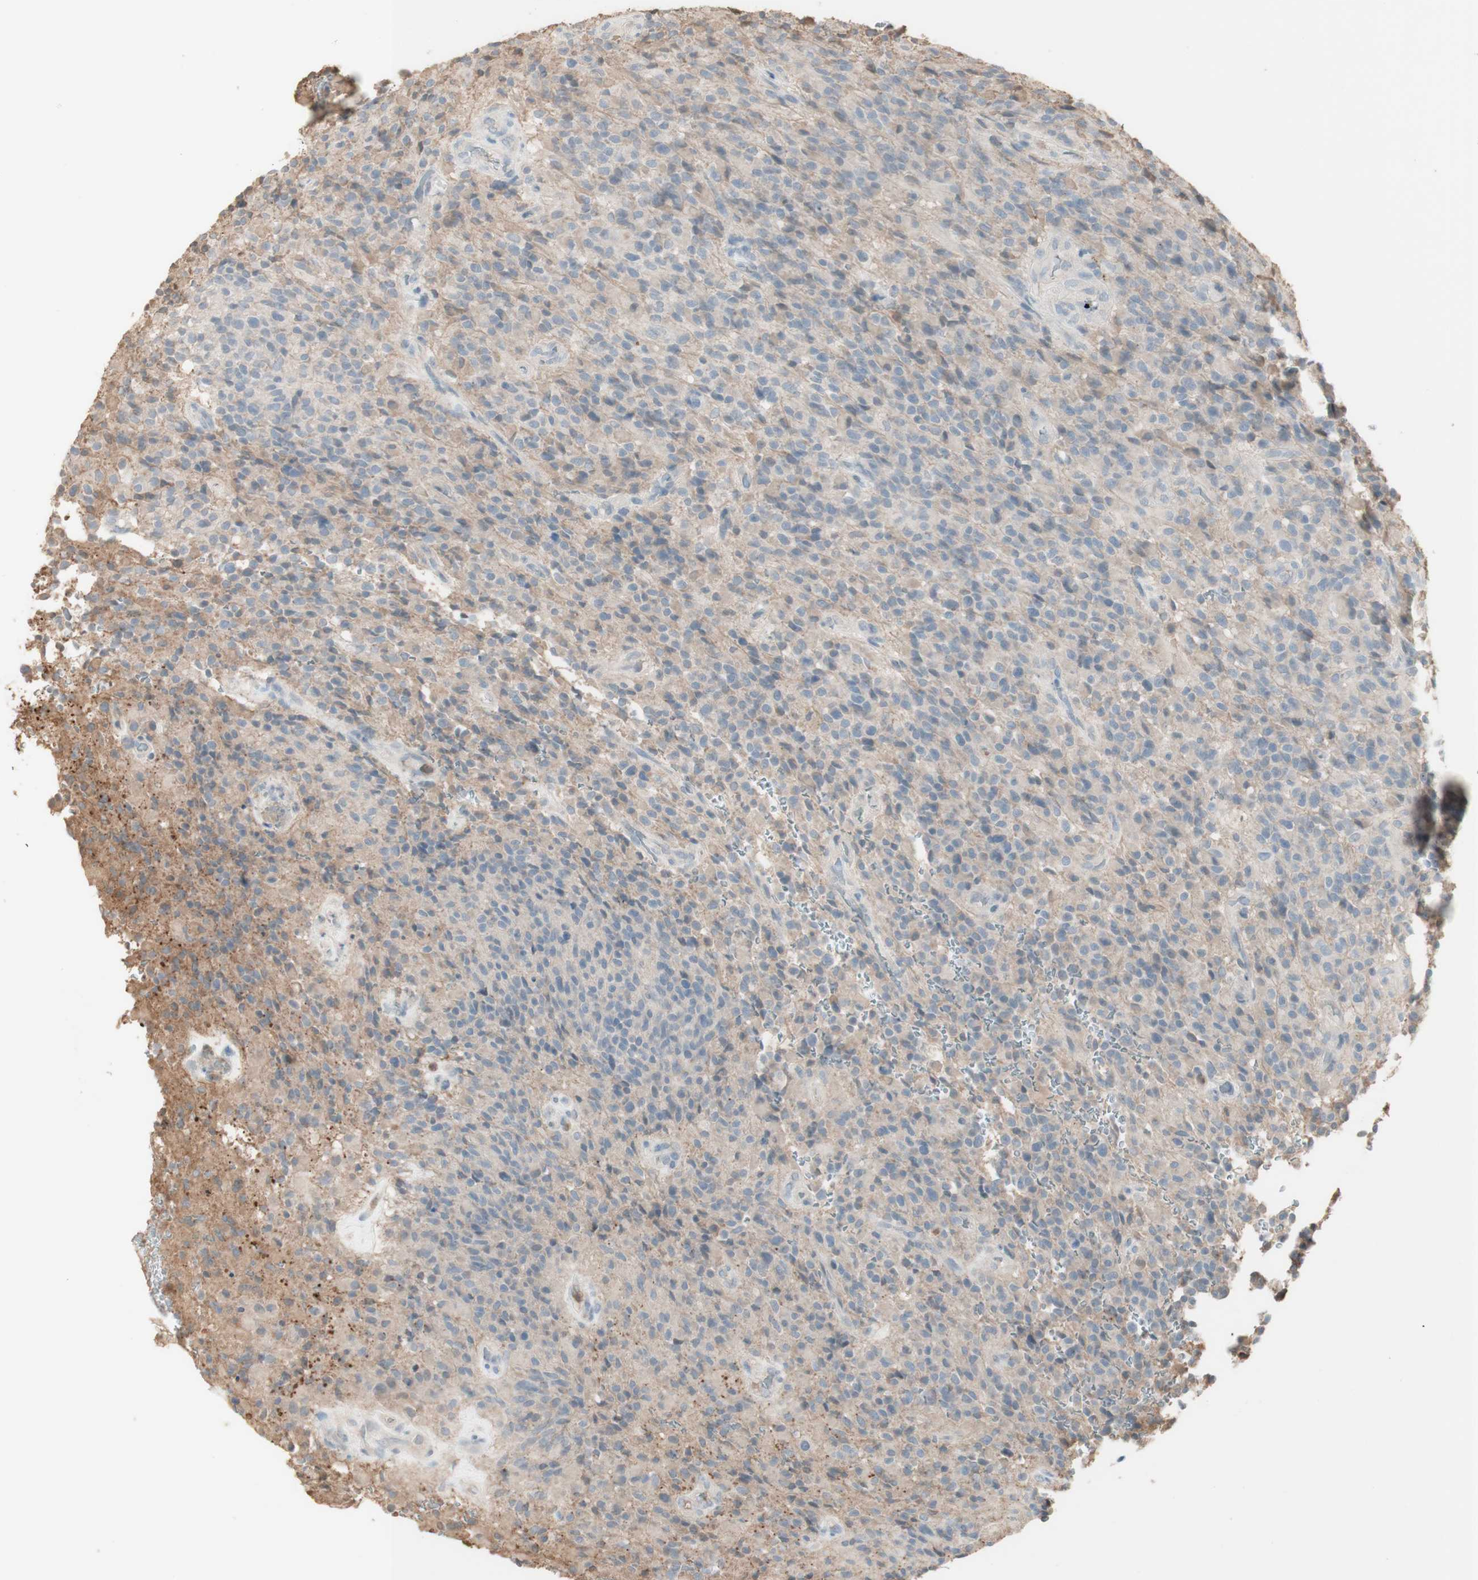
{"staining": {"intensity": "negative", "quantity": "none", "location": "none"}, "tissue": "glioma", "cell_type": "Tumor cells", "image_type": "cancer", "snomed": [{"axis": "morphology", "description": "Glioma, malignant, High grade"}, {"axis": "topography", "description": "Brain"}], "caption": "Tumor cells are negative for brown protein staining in glioma.", "gene": "IFNG", "patient": {"sex": "male", "age": 71}}